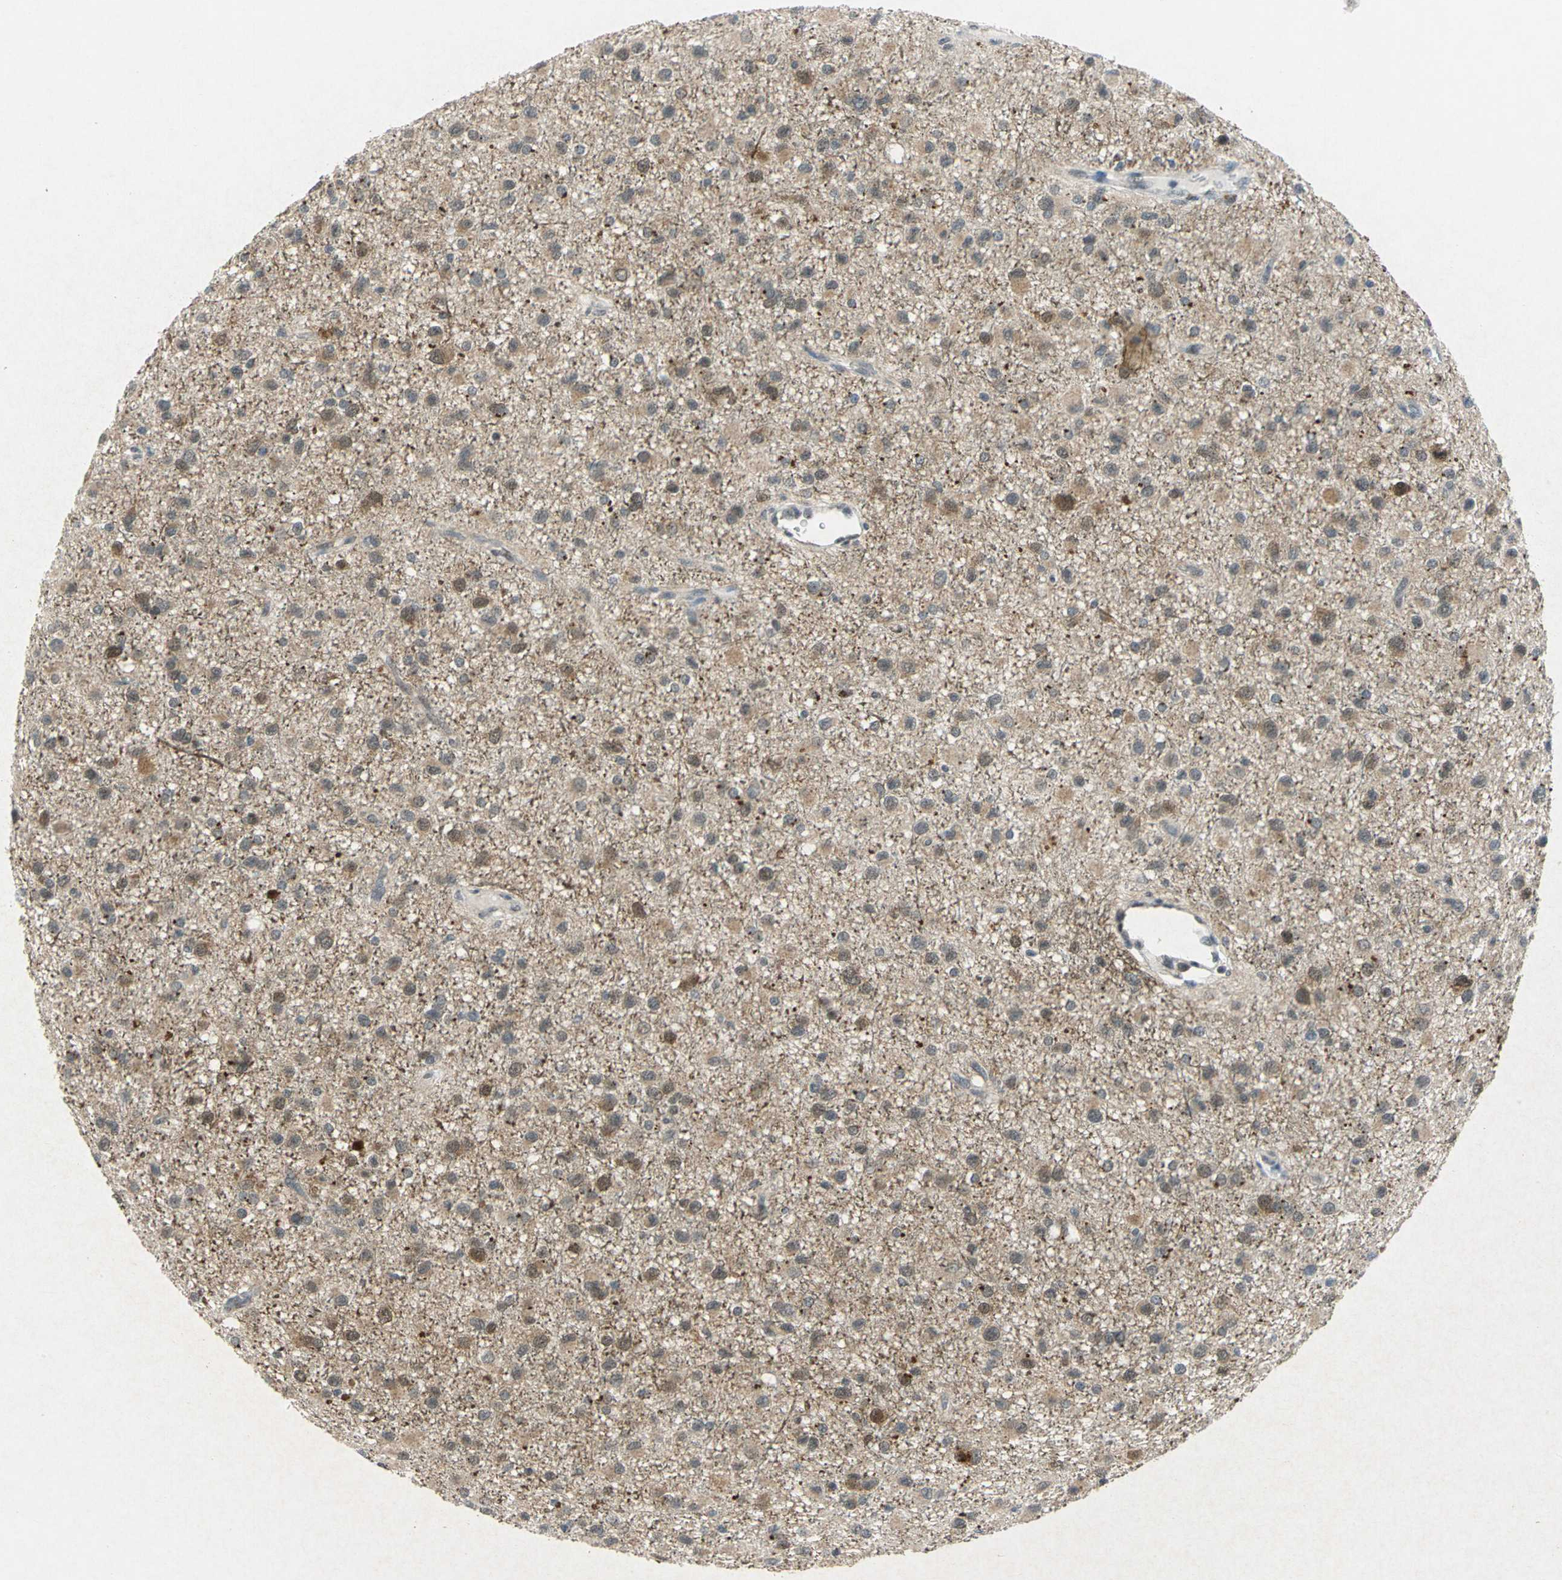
{"staining": {"intensity": "moderate", "quantity": "25%-75%", "location": "nuclear"}, "tissue": "glioma", "cell_type": "Tumor cells", "image_type": "cancer", "snomed": [{"axis": "morphology", "description": "Glioma, malignant, Low grade"}, {"axis": "topography", "description": "Brain"}], "caption": "This micrograph reveals glioma stained with immunohistochemistry (IHC) to label a protein in brown. The nuclear of tumor cells show moderate positivity for the protein. Nuclei are counter-stained blue.", "gene": "PIN1", "patient": {"sex": "male", "age": 42}}